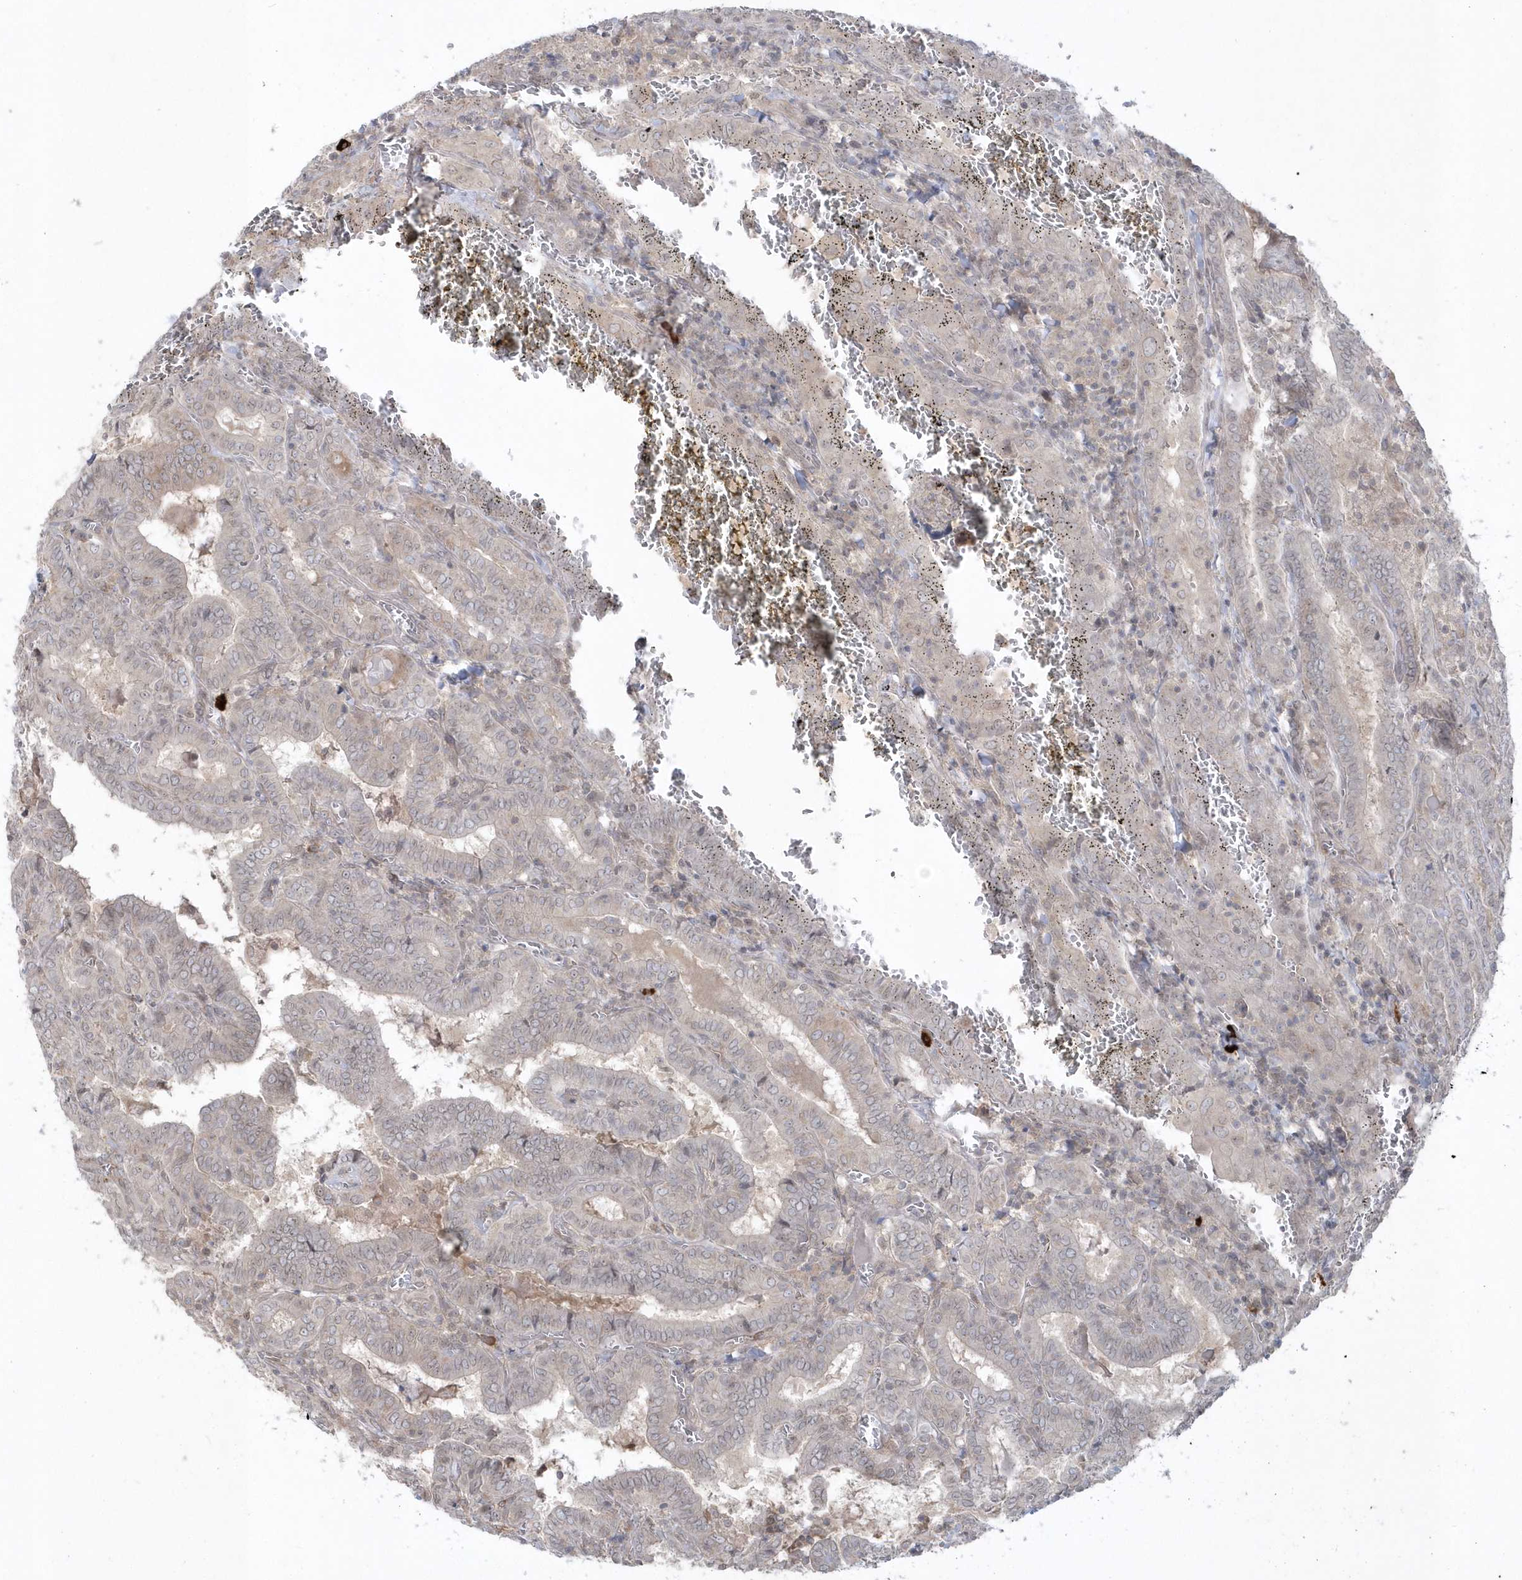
{"staining": {"intensity": "weak", "quantity": "25%-75%", "location": "cytoplasmic/membranous"}, "tissue": "thyroid cancer", "cell_type": "Tumor cells", "image_type": "cancer", "snomed": [{"axis": "morphology", "description": "Papillary adenocarcinoma, NOS"}, {"axis": "topography", "description": "Thyroid gland"}], "caption": "Protein staining by IHC demonstrates weak cytoplasmic/membranous staining in about 25%-75% of tumor cells in thyroid cancer.", "gene": "DHX57", "patient": {"sex": "female", "age": 72}}